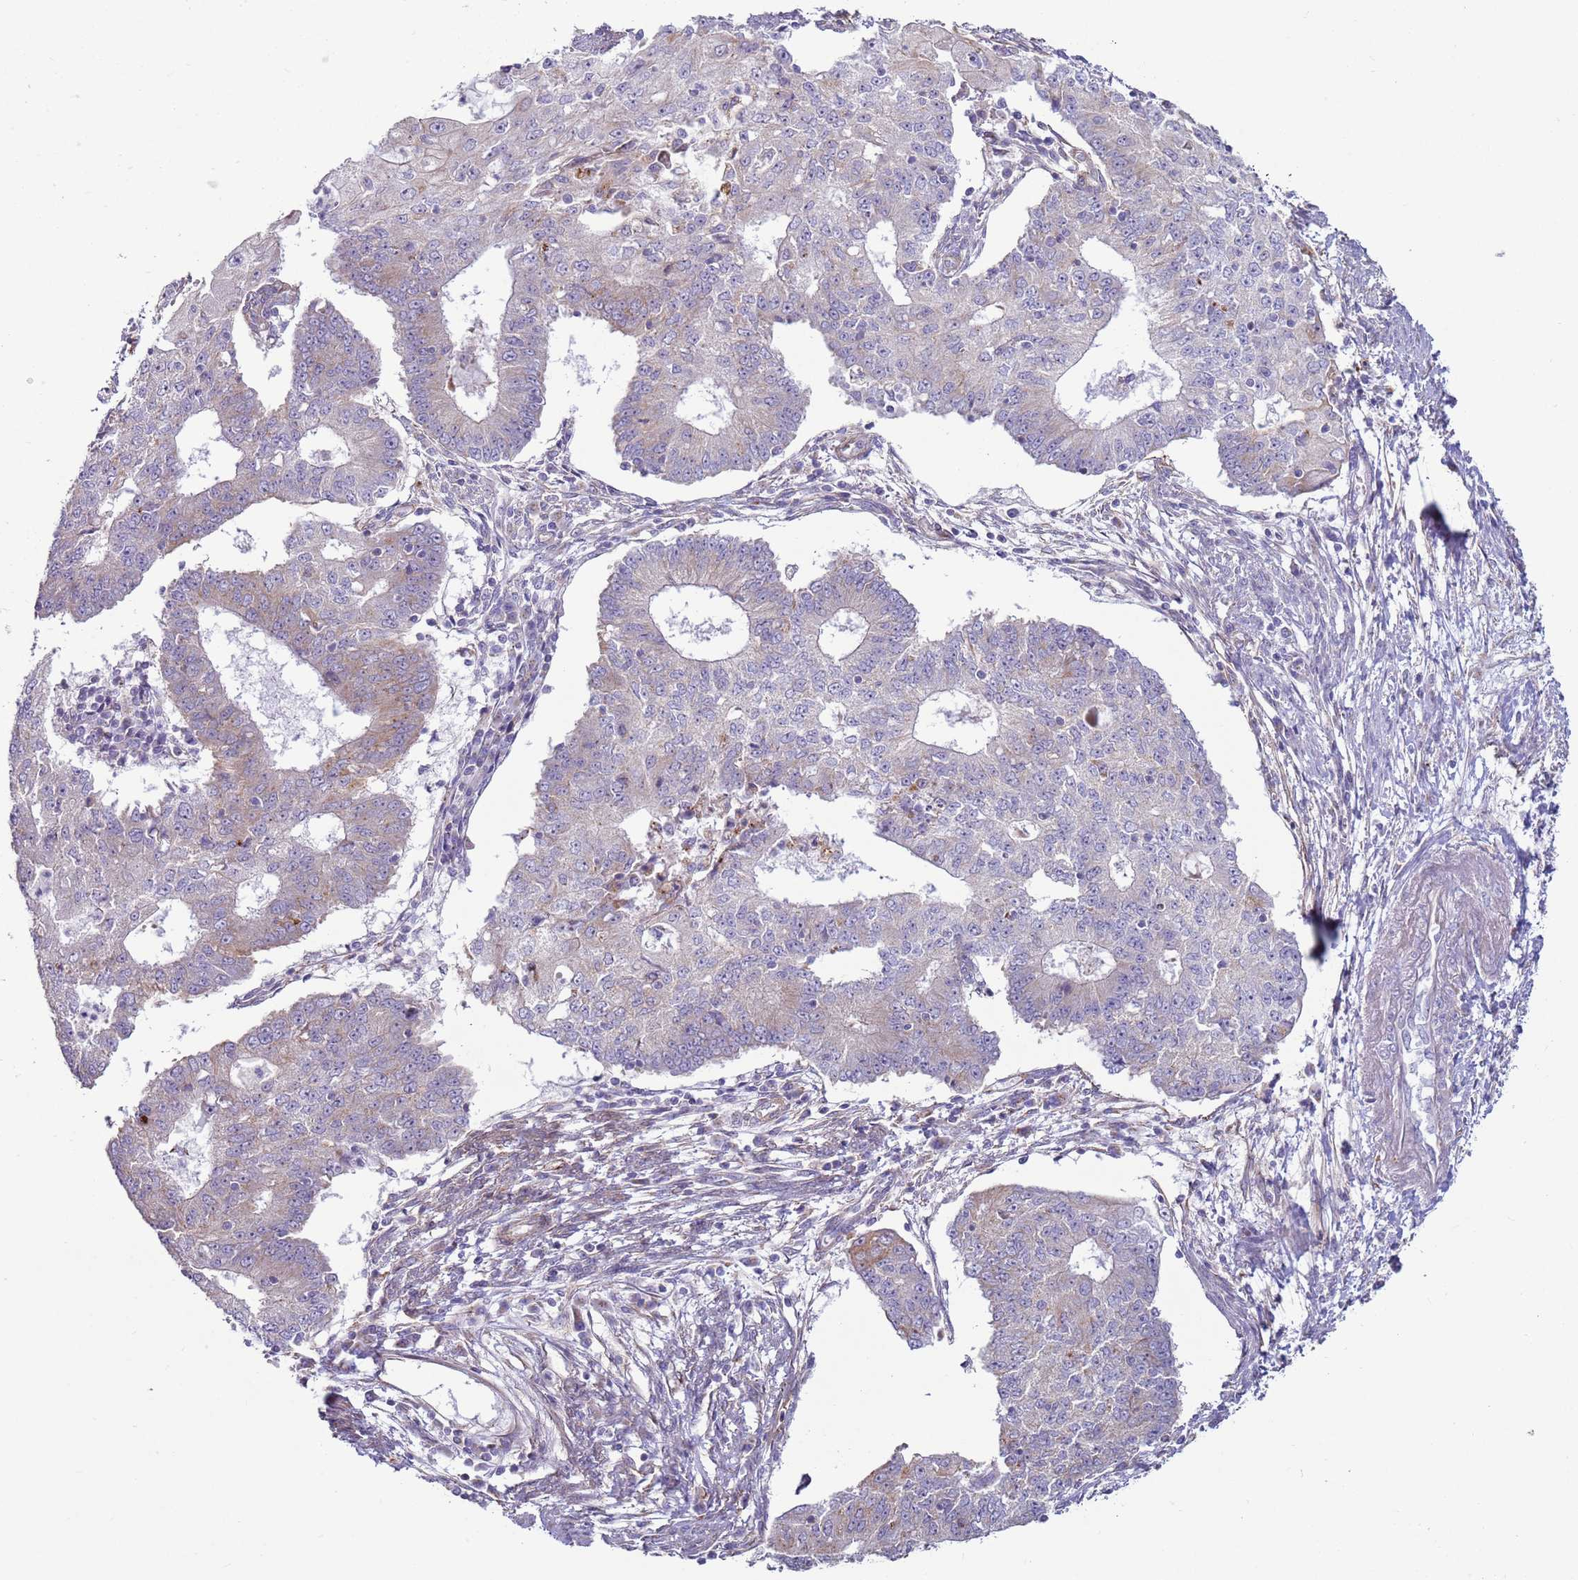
{"staining": {"intensity": "weak", "quantity": "<25%", "location": "cytoplasmic/membranous"}, "tissue": "endometrial cancer", "cell_type": "Tumor cells", "image_type": "cancer", "snomed": [{"axis": "morphology", "description": "Adenocarcinoma, NOS"}, {"axis": "topography", "description": "Endometrium"}], "caption": "Protein analysis of endometrial adenocarcinoma exhibits no significant staining in tumor cells.", "gene": "HEATR1", "patient": {"sex": "female", "age": 56}}